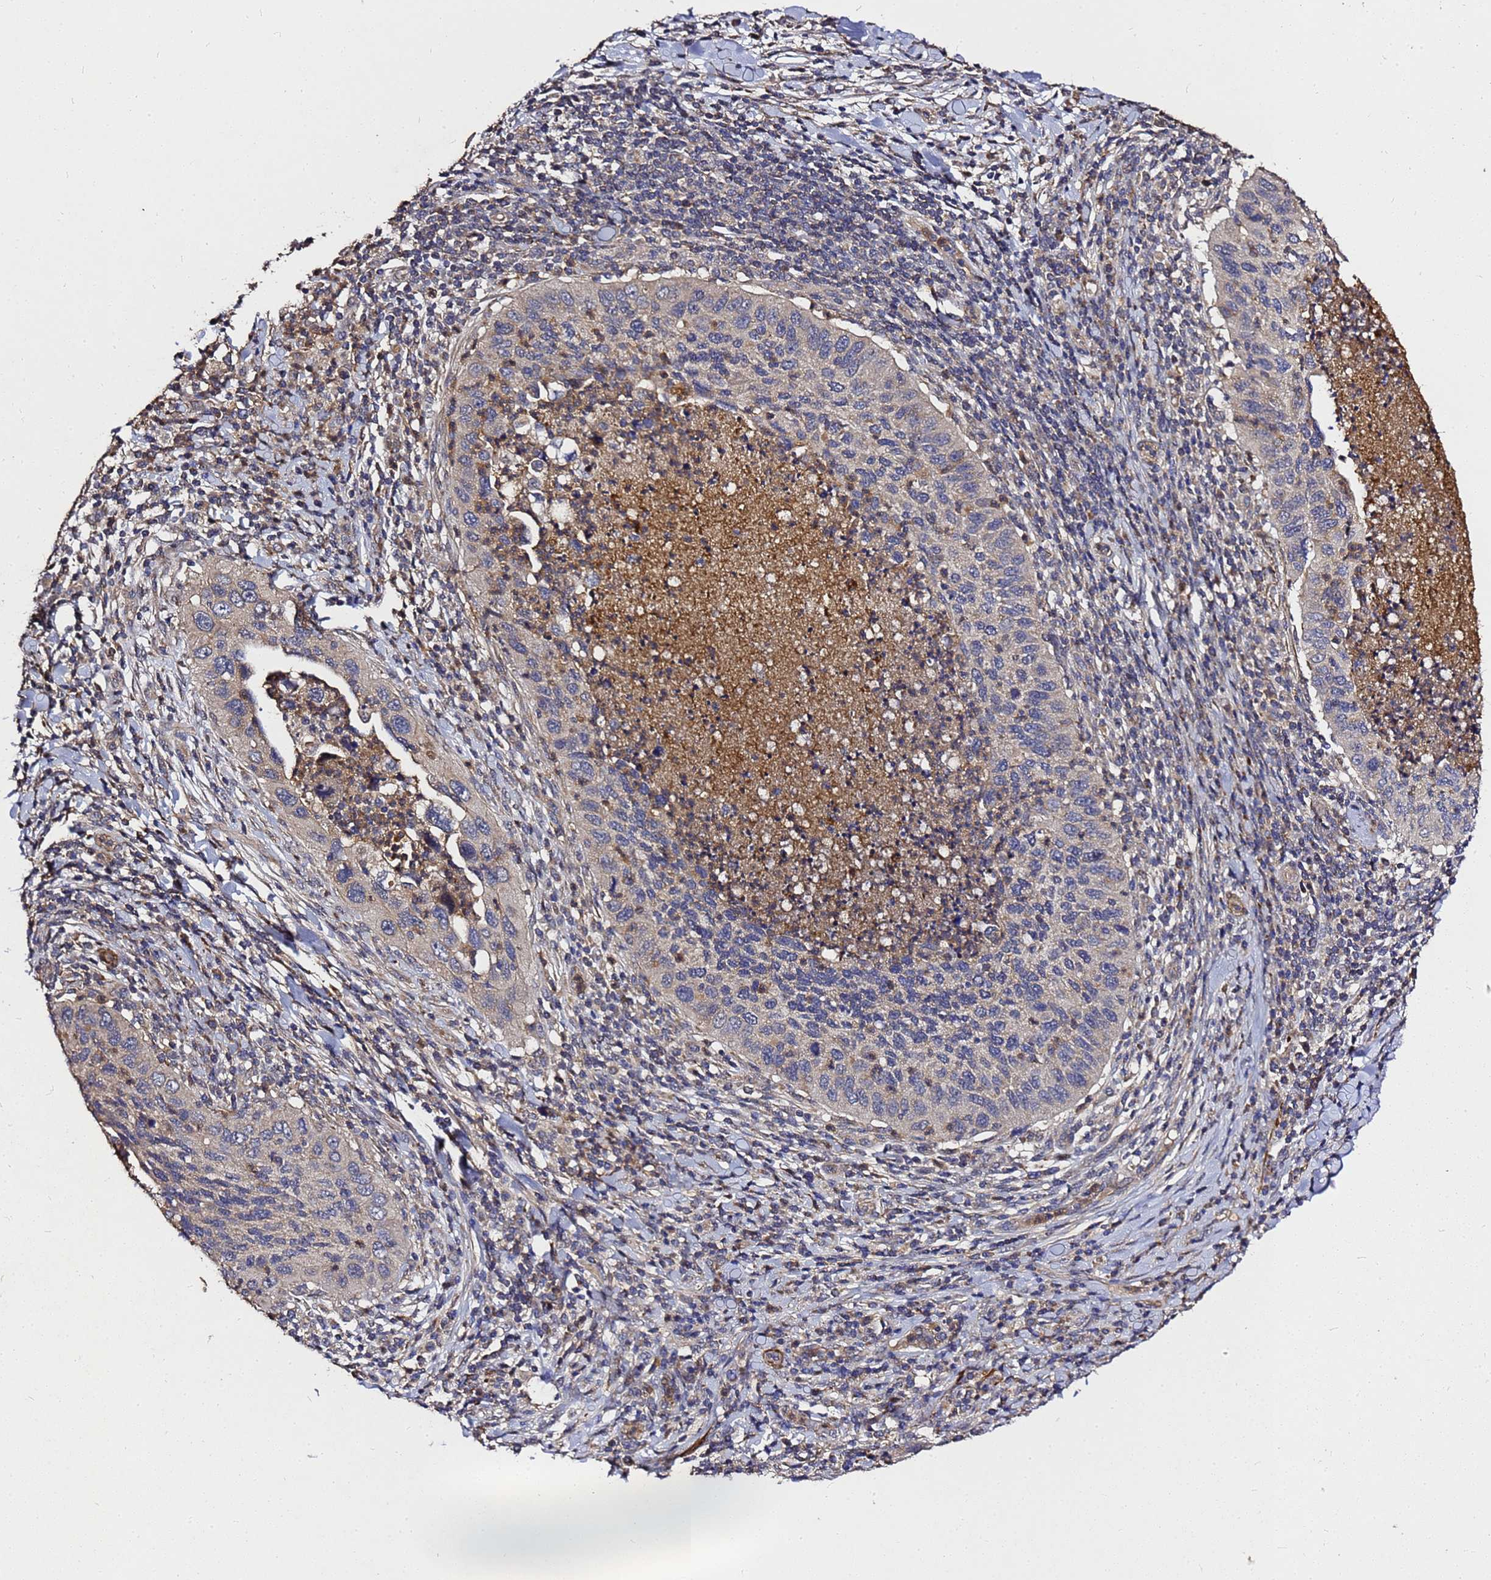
{"staining": {"intensity": "negative", "quantity": "none", "location": "none"}, "tissue": "cervical cancer", "cell_type": "Tumor cells", "image_type": "cancer", "snomed": [{"axis": "morphology", "description": "Squamous cell carcinoma, NOS"}, {"axis": "topography", "description": "Cervix"}], "caption": "IHC micrograph of human cervical cancer stained for a protein (brown), which displays no staining in tumor cells.", "gene": "RSPRY1", "patient": {"sex": "female", "age": 38}}